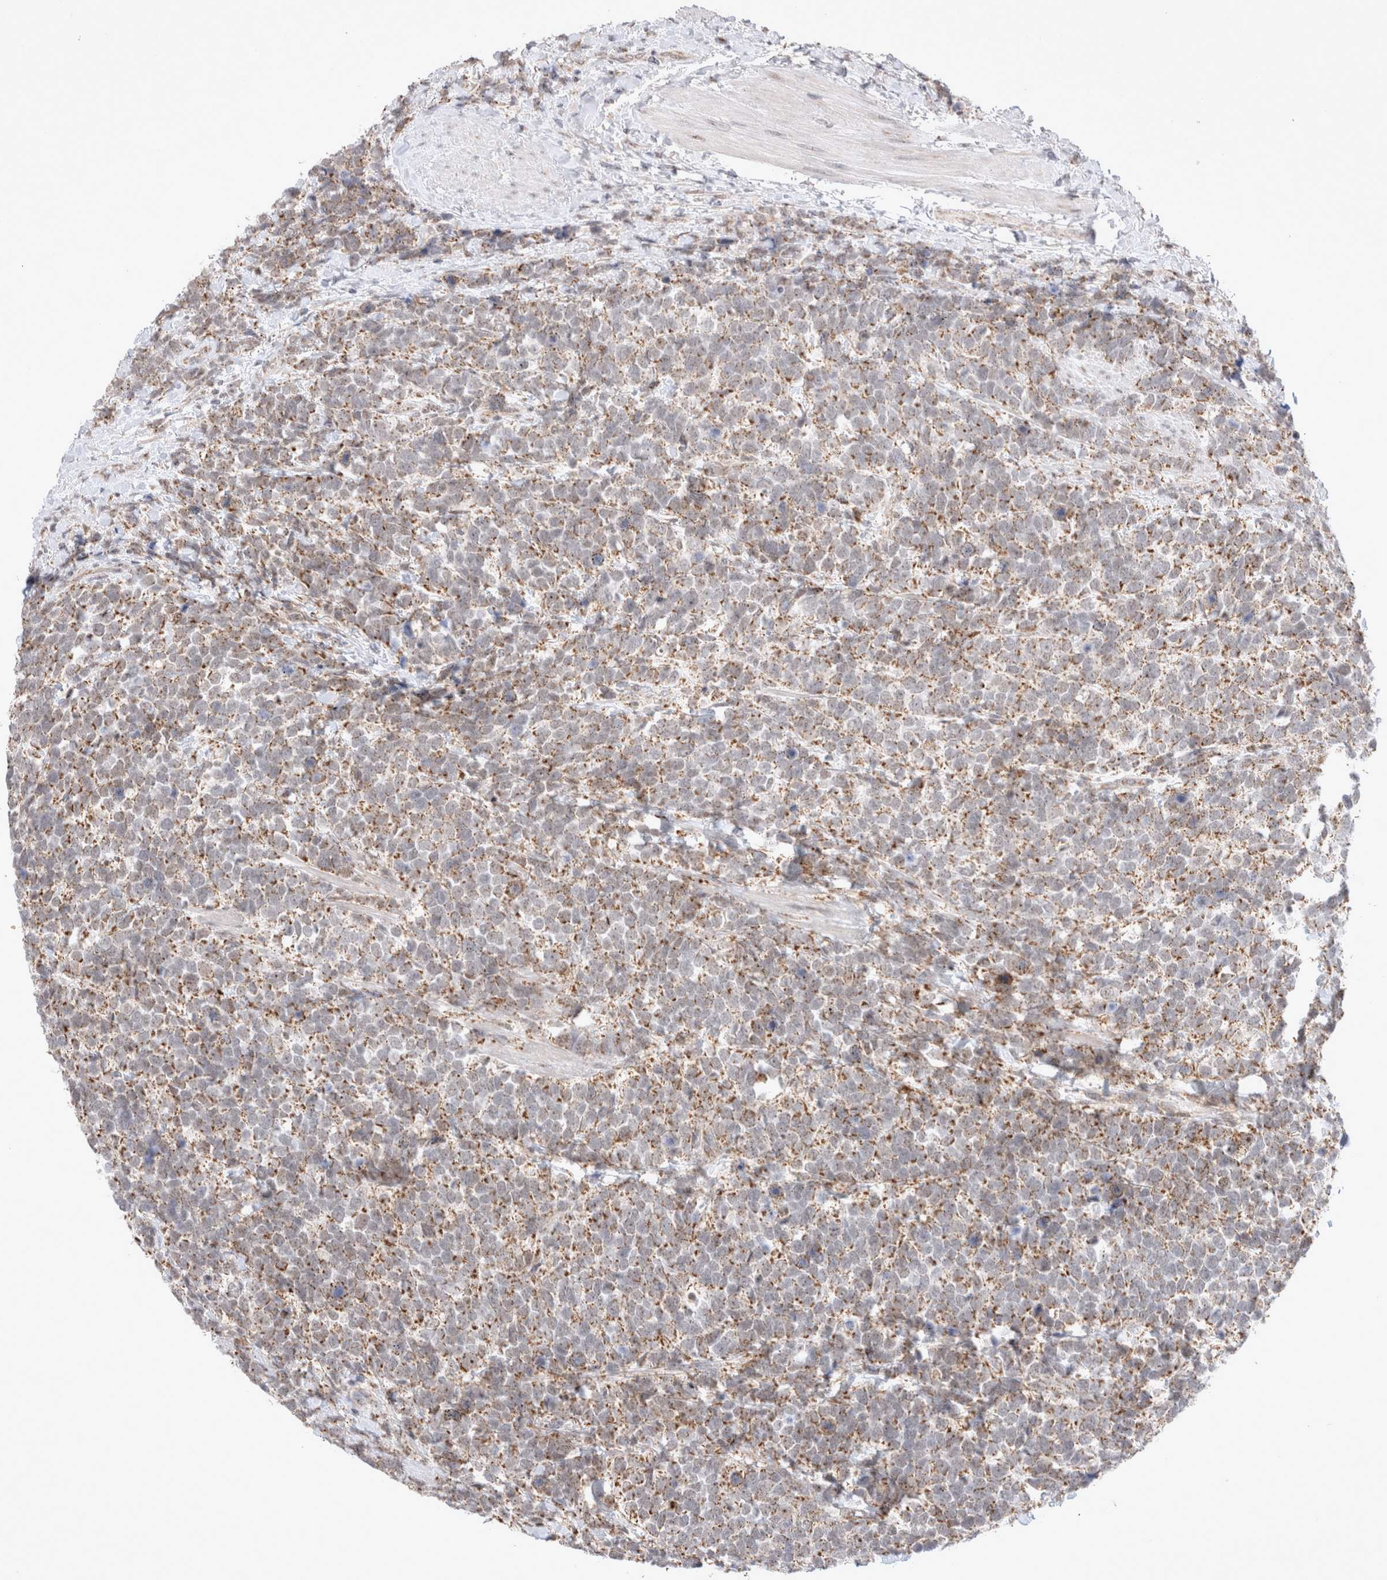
{"staining": {"intensity": "moderate", "quantity": ">75%", "location": "cytoplasmic/membranous"}, "tissue": "urothelial cancer", "cell_type": "Tumor cells", "image_type": "cancer", "snomed": [{"axis": "morphology", "description": "Urothelial carcinoma, High grade"}, {"axis": "topography", "description": "Urinary bladder"}], "caption": "Immunohistochemistry (DAB) staining of high-grade urothelial carcinoma demonstrates moderate cytoplasmic/membranous protein expression in about >75% of tumor cells. (brown staining indicates protein expression, while blue staining denotes nuclei).", "gene": "MRPL37", "patient": {"sex": "female", "age": 82}}